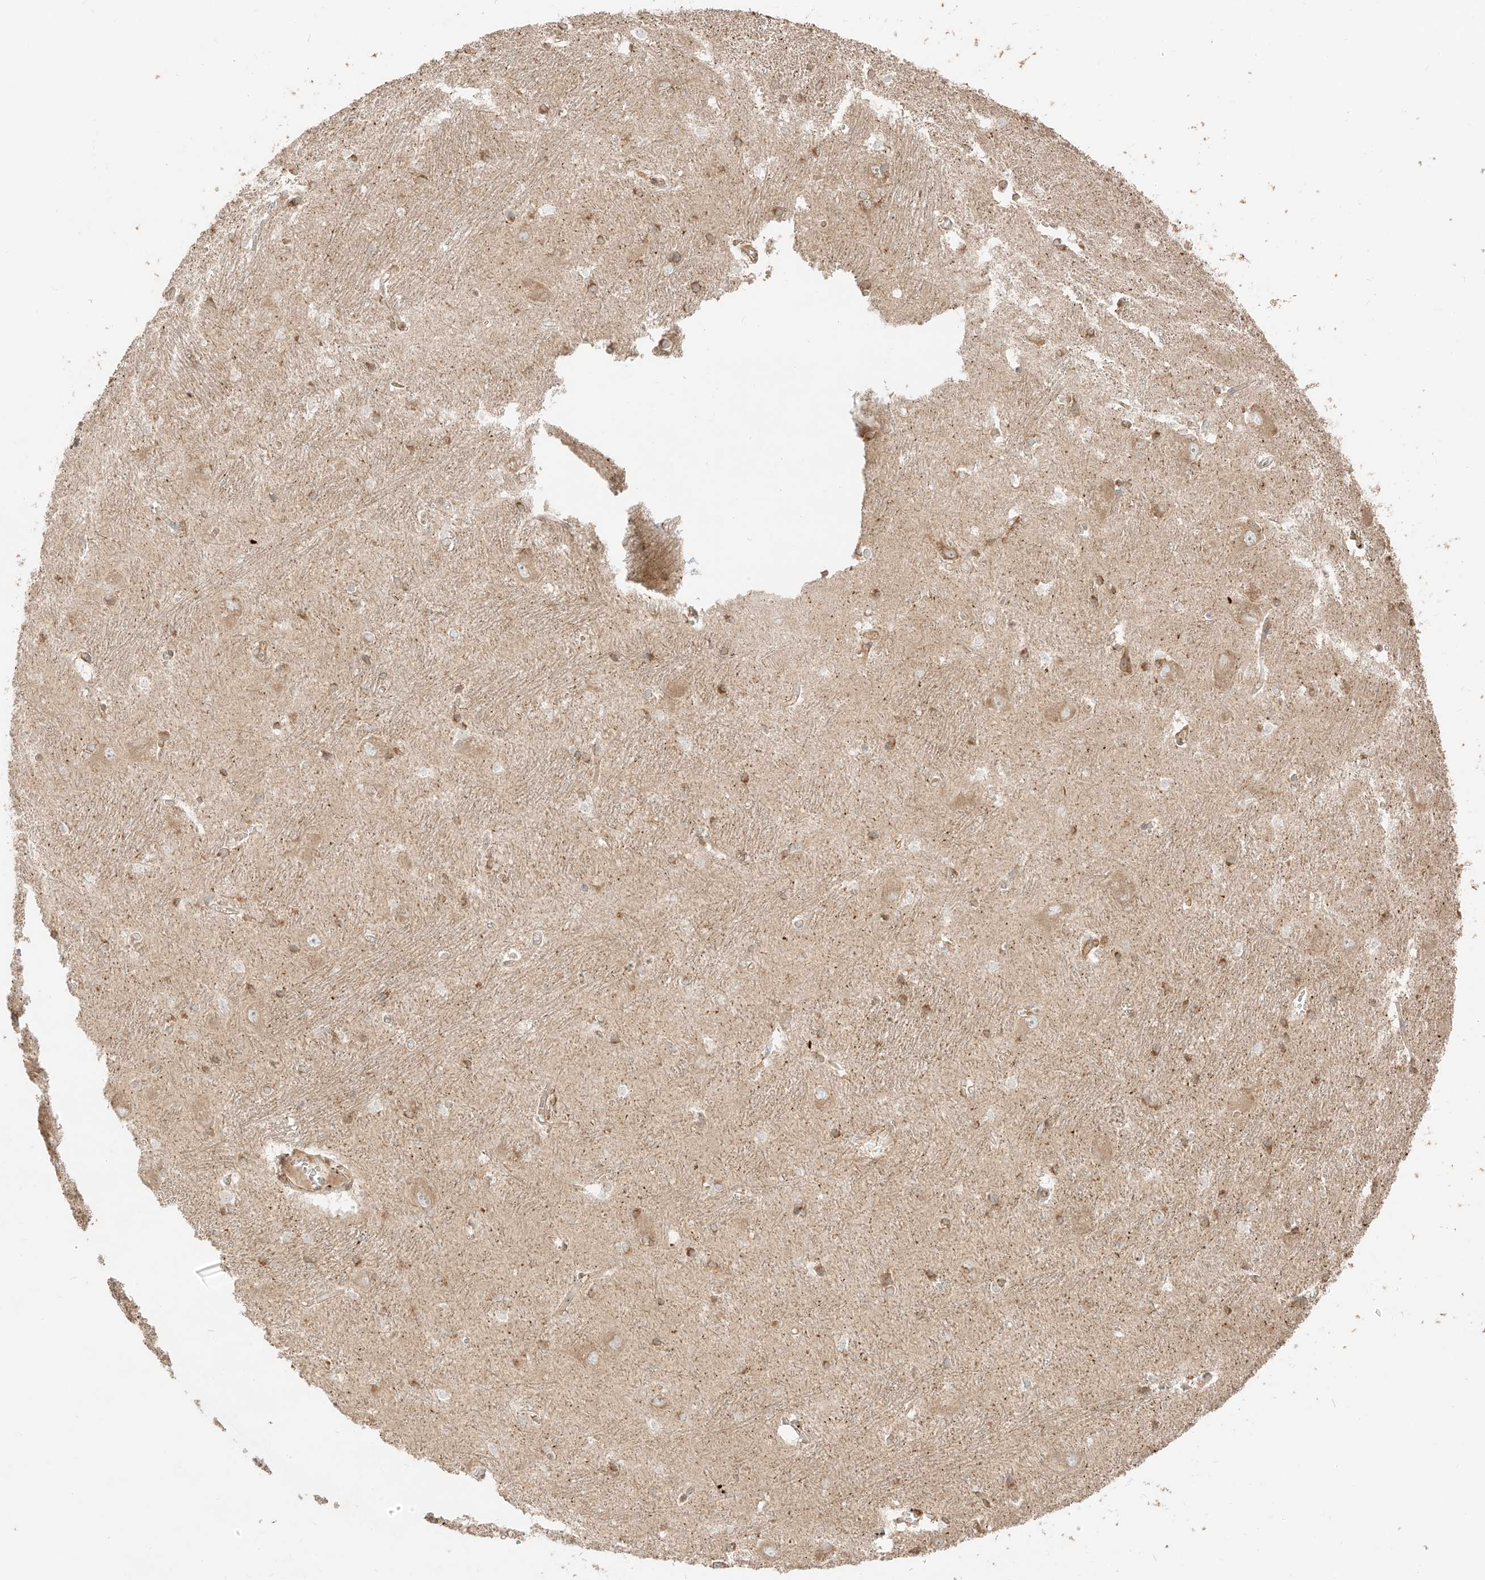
{"staining": {"intensity": "moderate", "quantity": "<25%", "location": "cytoplasmic/membranous"}, "tissue": "caudate", "cell_type": "Glial cells", "image_type": "normal", "snomed": [{"axis": "morphology", "description": "Normal tissue, NOS"}, {"axis": "topography", "description": "Lateral ventricle wall"}], "caption": "Immunohistochemical staining of normal human caudate reveals low levels of moderate cytoplasmic/membranous staining in about <25% of glial cells. (DAB (3,3'-diaminobenzidine) IHC, brown staining for protein, blue staining for nuclei).", "gene": "SNX9", "patient": {"sex": "male", "age": 37}}